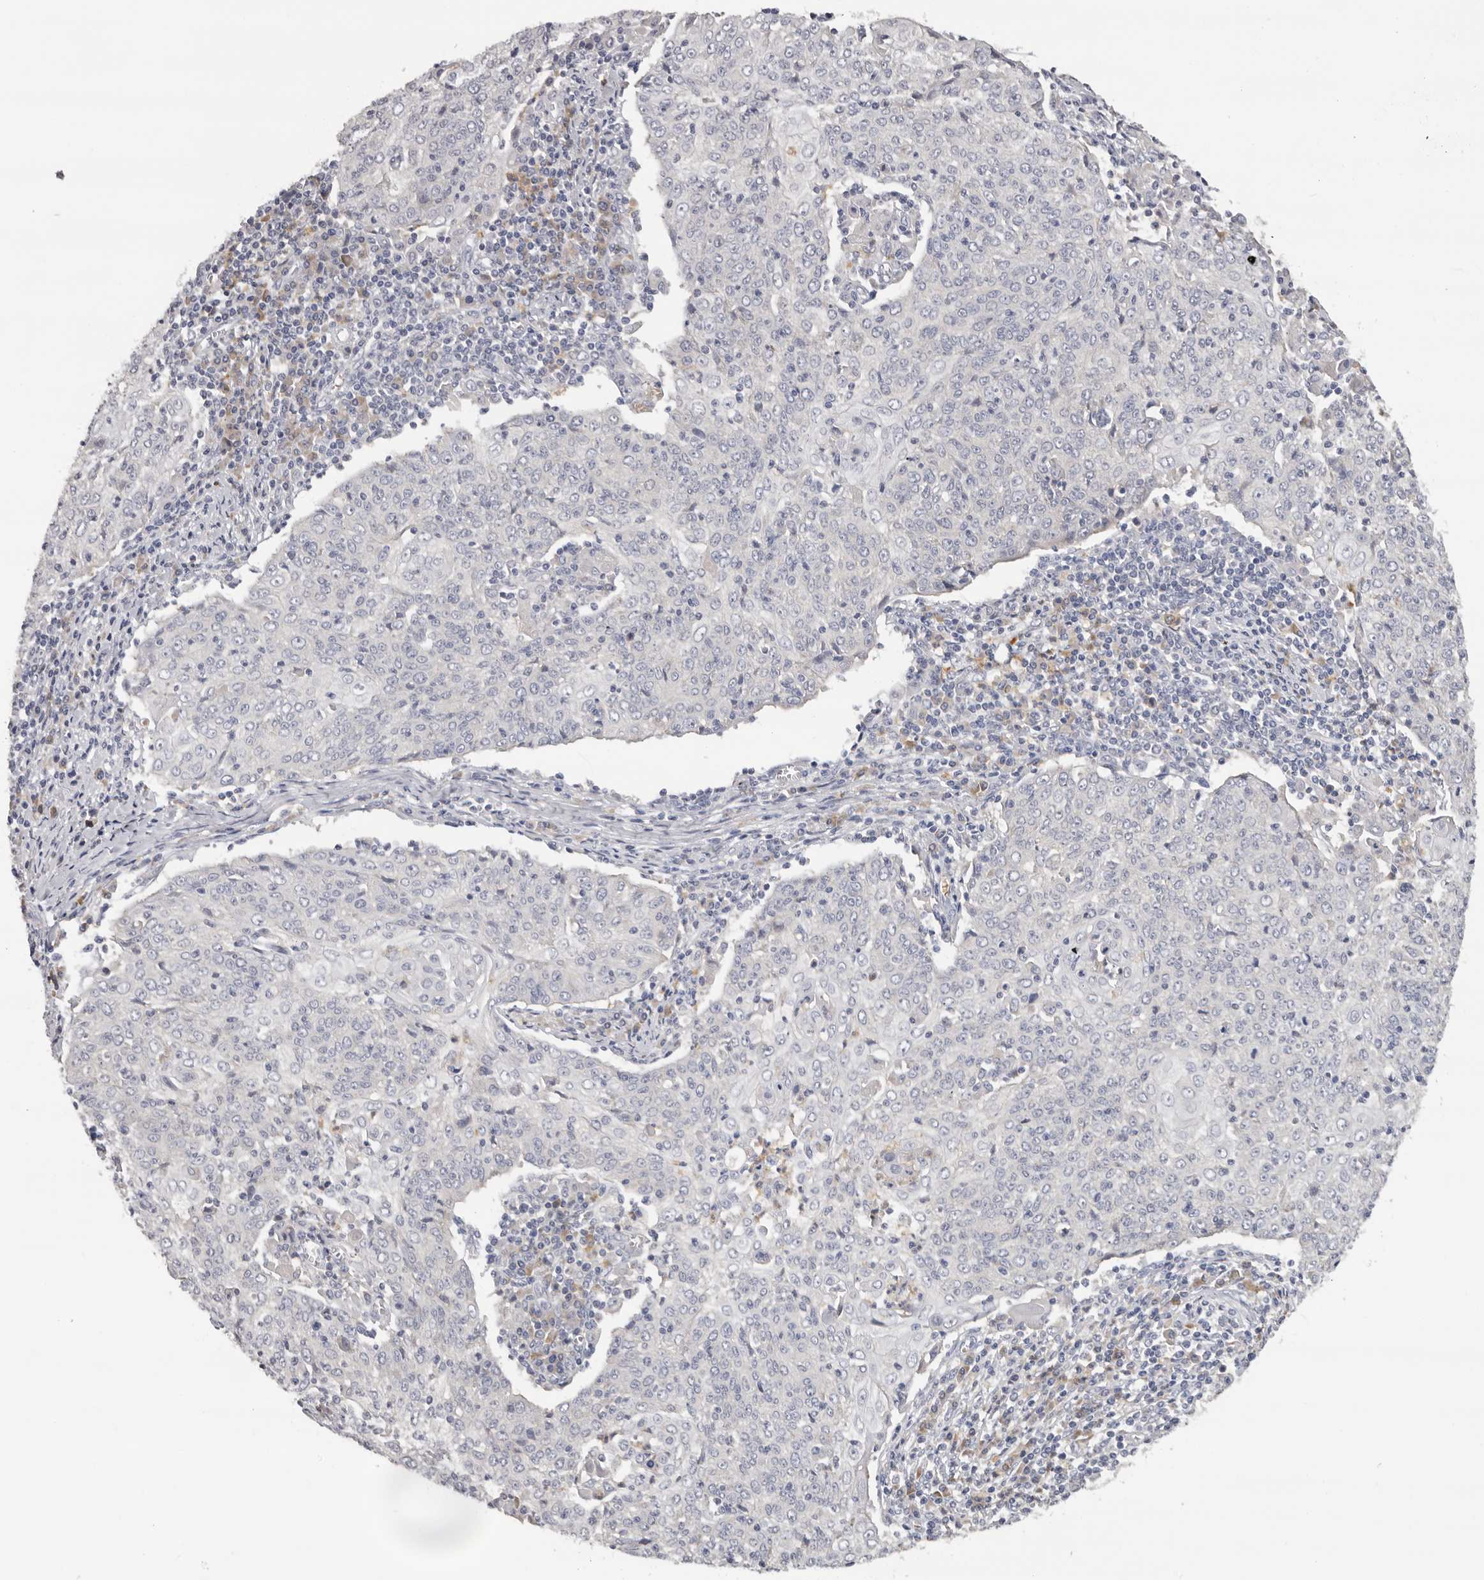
{"staining": {"intensity": "negative", "quantity": "none", "location": "none"}, "tissue": "cervical cancer", "cell_type": "Tumor cells", "image_type": "cancer", "snomed": [{"axis": "morphology", "description": "Squamous cell carcinoma, NOS"}, {"axis": "topography", "description": "Cervix"}], "caption": "Immunohistochemical staining of human cervical squamous cell carcinoma shows no significant positivity in tumor cells.", "gene": "KIF2B", "patient": {"sex": "female", "age": 48}}